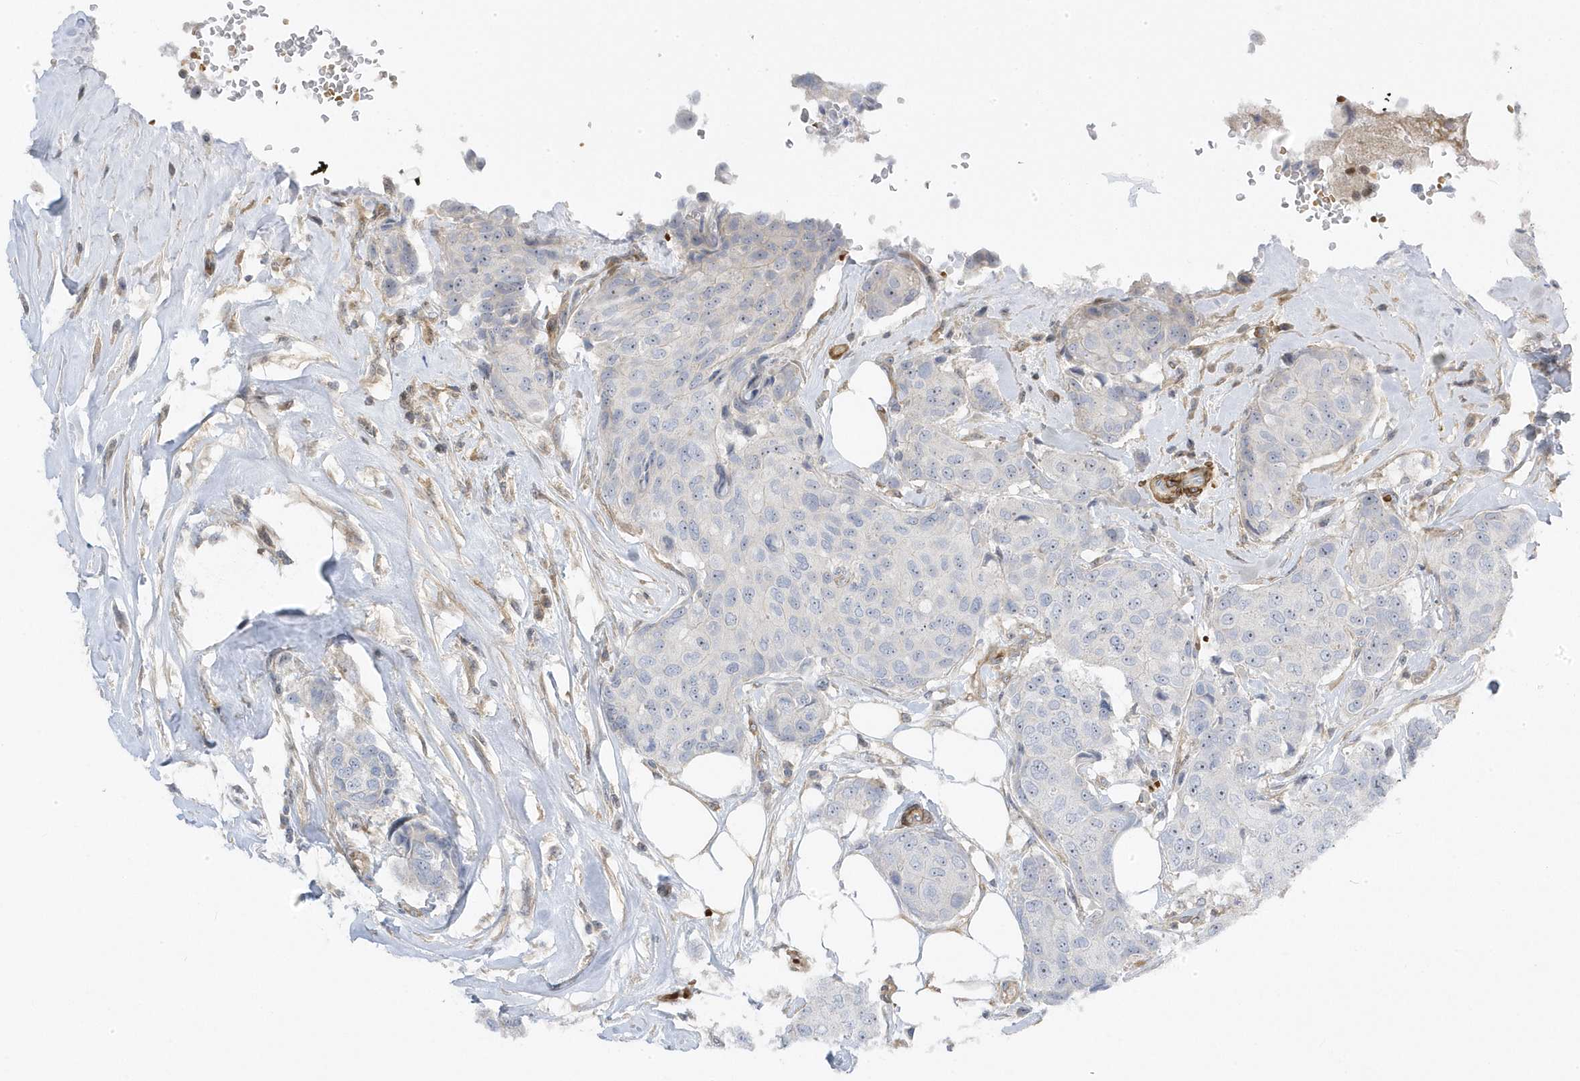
{"staining": {"intensity": "negative", "quantity": "none", "location": "none"}, "tissue": "breast cancer", "cell_type": "Tumor cells", "image_type": "cancer", "snomed": [{"axis": "morphology", "description": "Duct carcinoma"}, {"axis": "topography", "description": "Breast"}], "caption": "Image shows no protein positivity in tumor cells of invasive ductal carcinoma (breast) tissue.", "gene": "MAP7D3", "patient": {"sex": "female", "age": 80}}